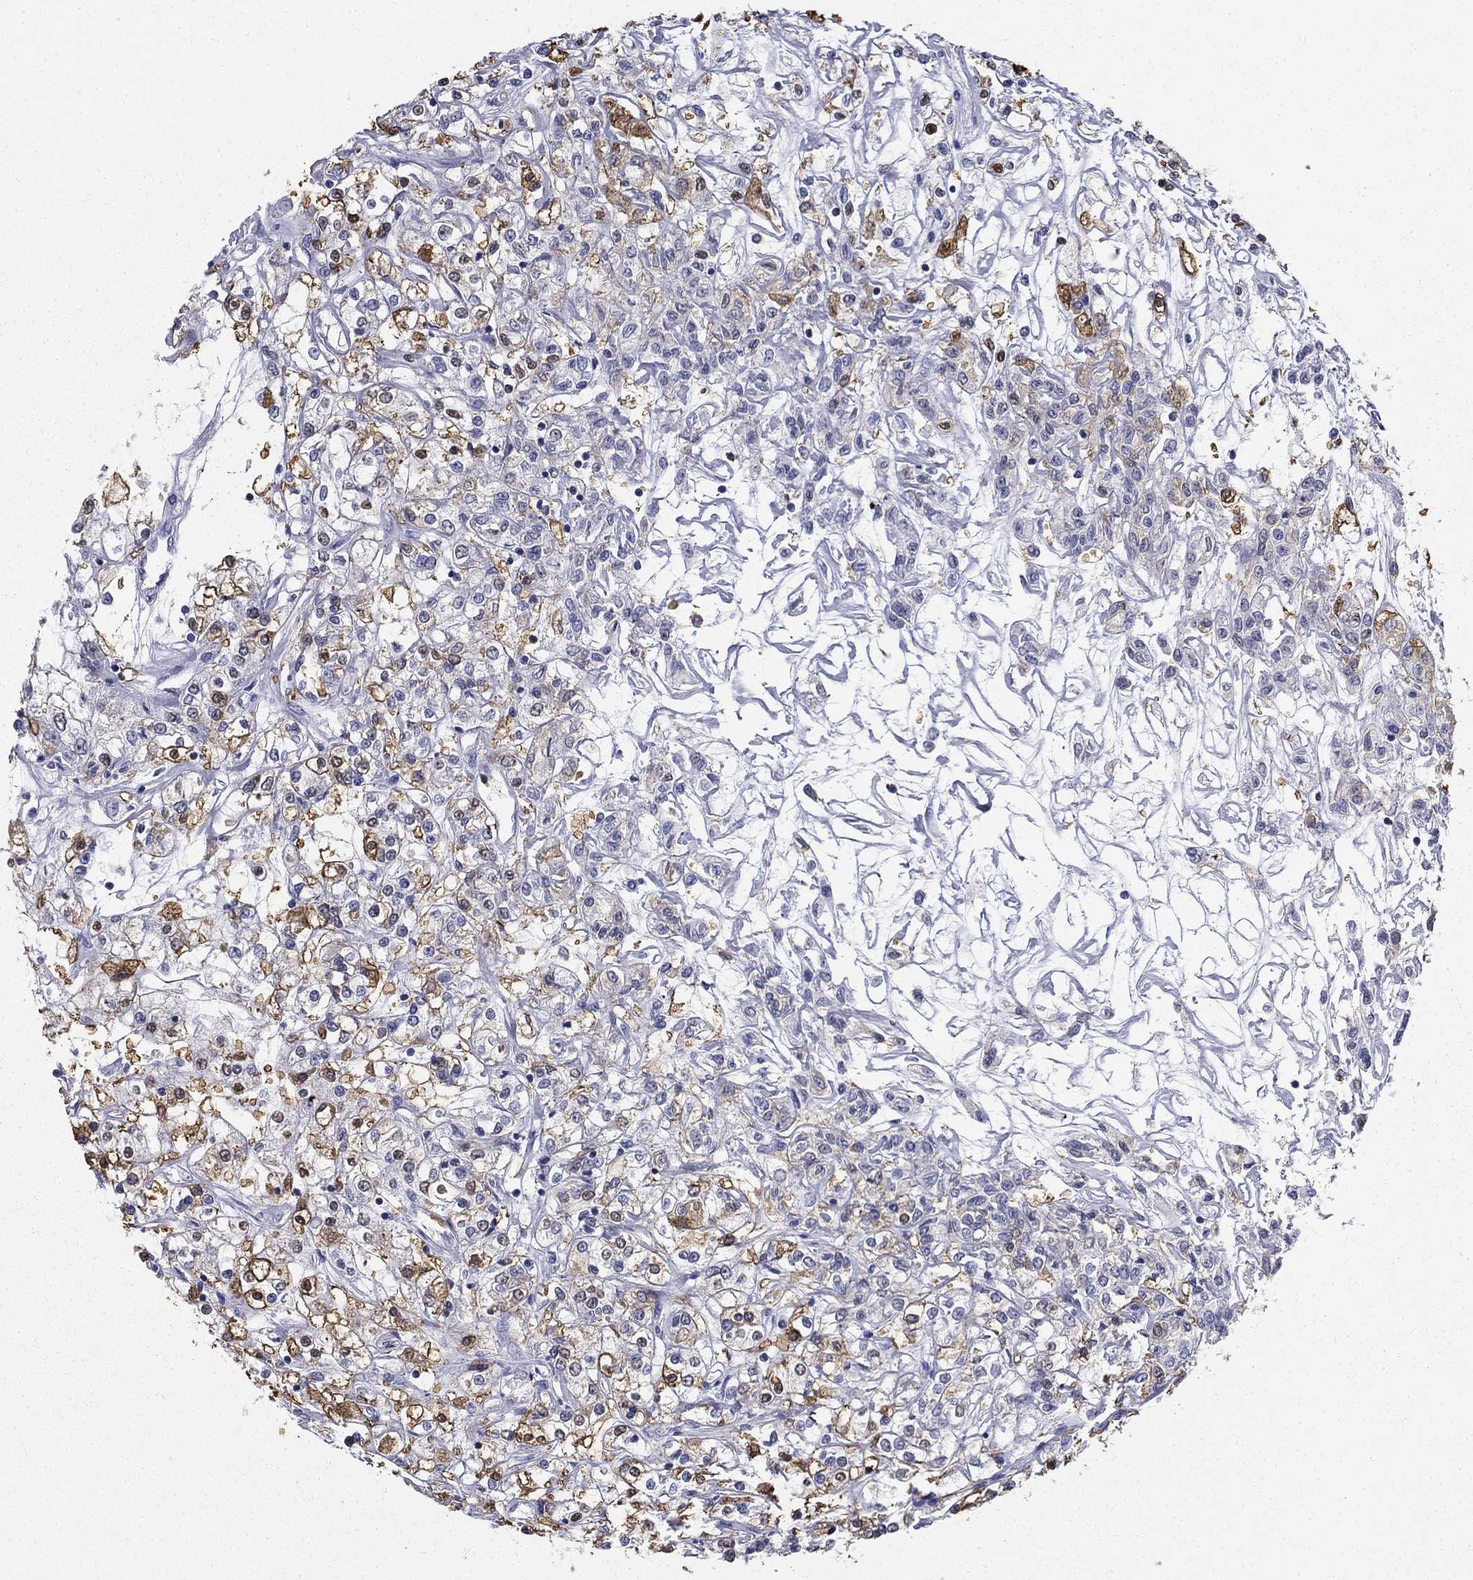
{"staining": {"intensity": "strong", "quantity": "25%-75%", "location": "cytoplasmic/membranous"}, "tissue": "renal cancer", "cell_type": "Tumor cells", "image_type": "cancer", "snomed": [{"axis": "morphology", "description": "Adenocarcinoma, NOS"}, {"axis": "topography", "description": "Kidney"}], "caption": "Immunohistochemical staining of renal adenocarcinoma shows high levels of strong cytoplasmic/membranous staining in about 25%-75% of tumor cells.", "gene": "IGSF8", "patient": {"sex": "female", "age": 59}}